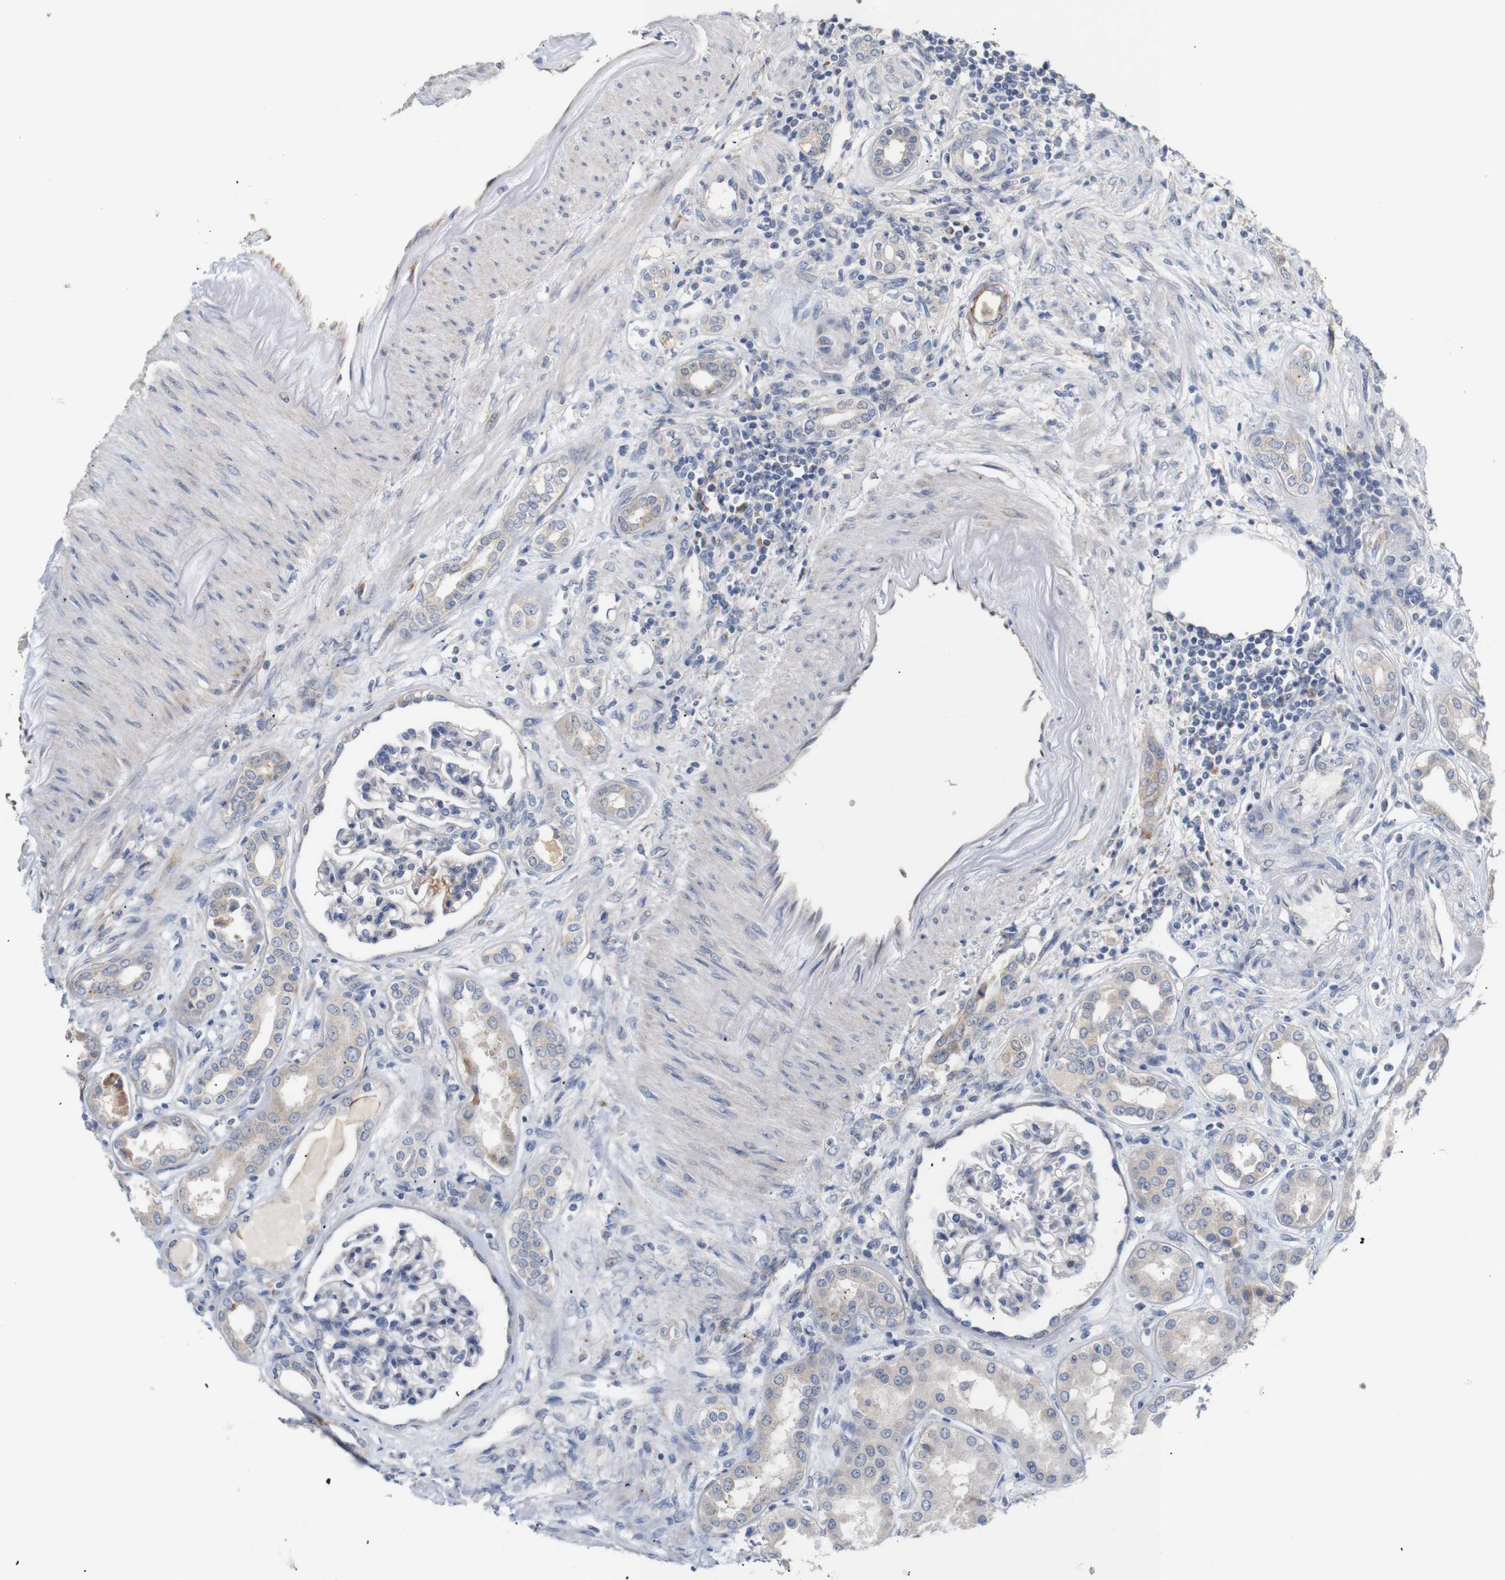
{"staining": {"intensity": "negative", "quantity": "none", "location": "none"}, "tissue": "kidney", "cell_type": "Cells in glomeruli", "image_type": "normal", "snomed": [{"axis": "morphology", "description": "Normal tissue, NOS"}, {"axis": "topography", "description": "Kidney"}], "caption": "Immunohistochemistry (IHC) micrograph of normal kidney stained for a protein (brown), which demonstrates no staining in cells in glomeruli.", "gene": "TRIM5", "patient": {"sex": "male", "age": 59}}